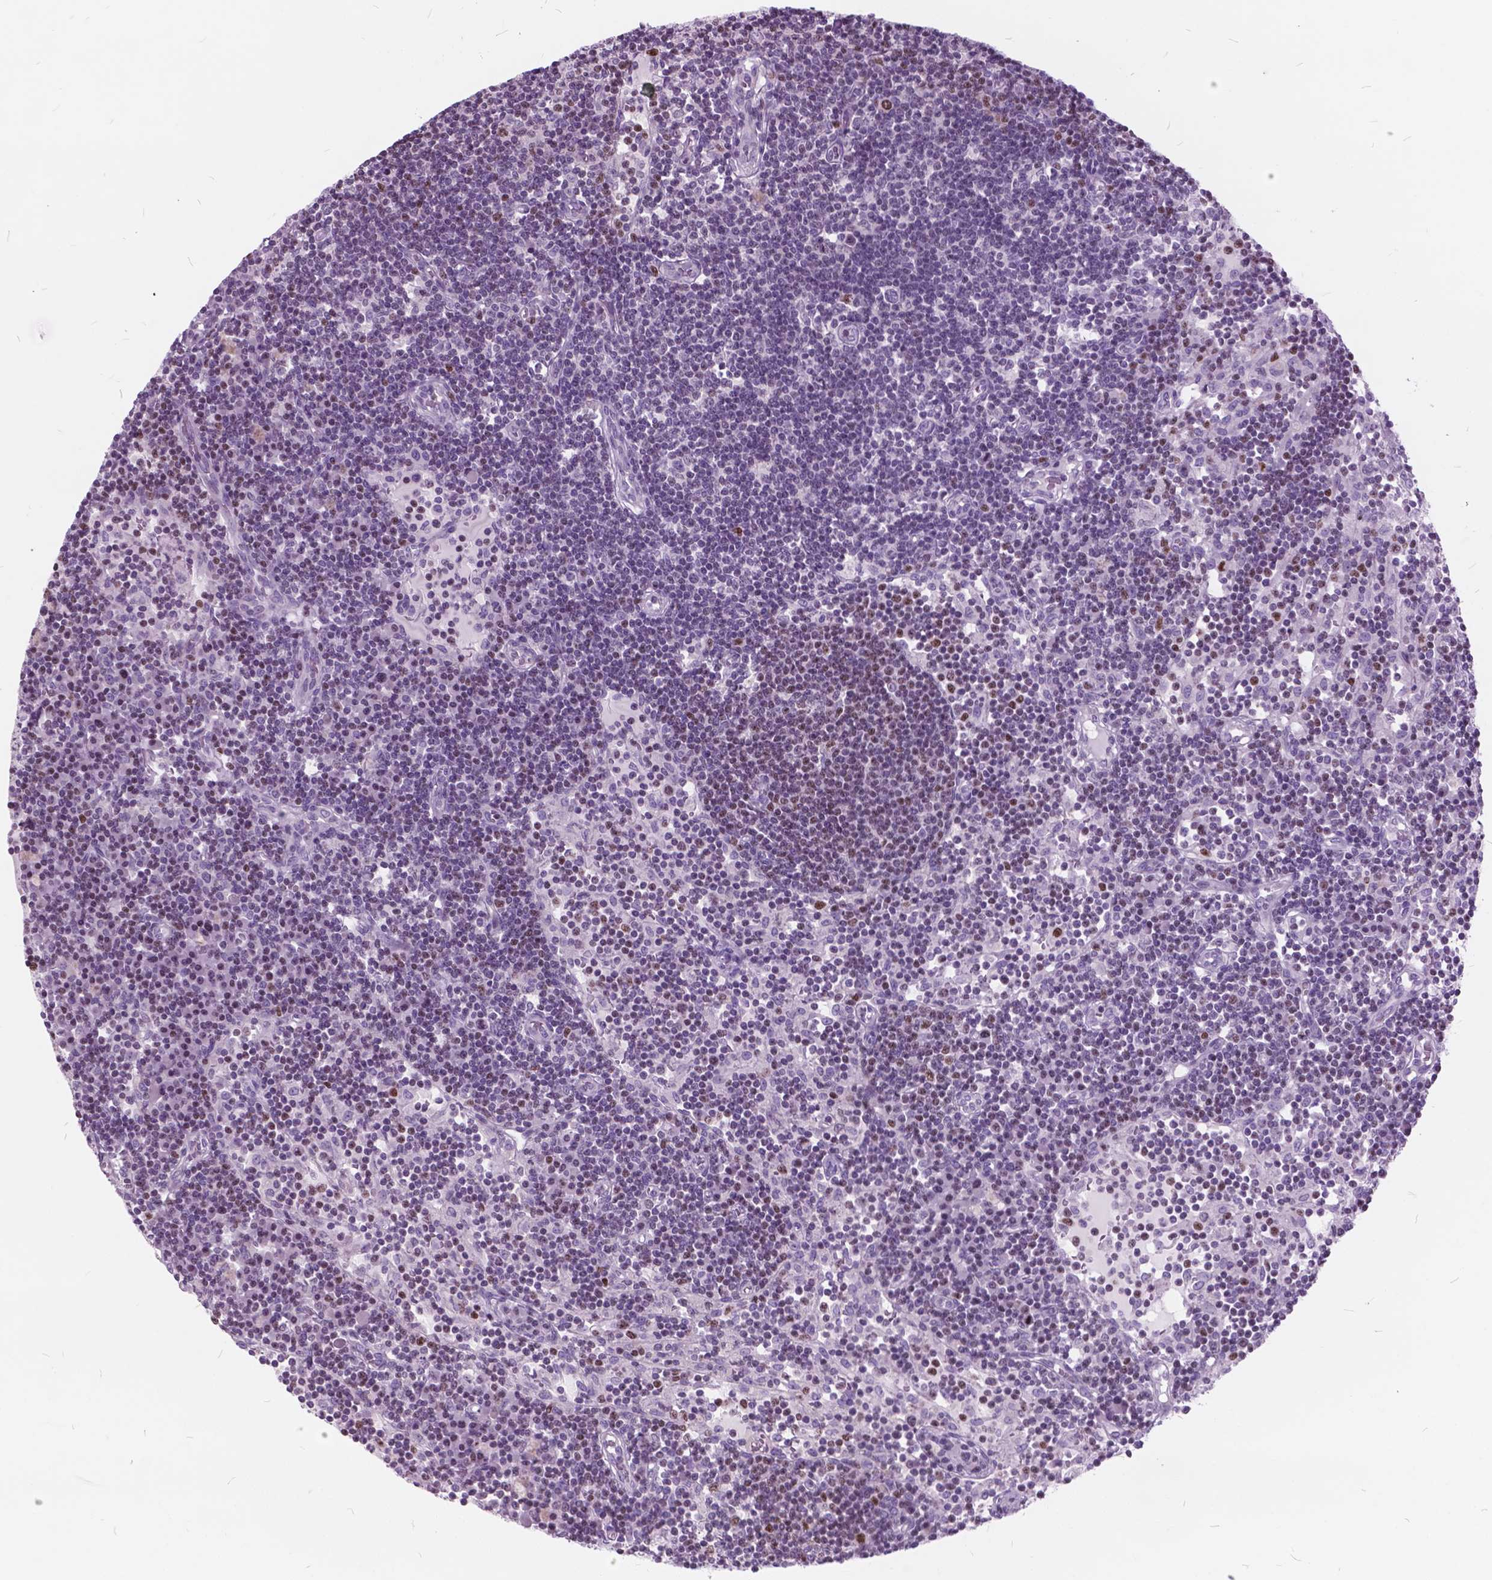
{"staining": {"intensity": "moderate", "quantity": "25%-75%", "location": "nuclear"}, "tissue": "lymph node", "cell_type": "Germinal center cells", "image_type": "normal", "snomed": [{"axis": "morphology", "description": "Normal tissue, NOS"}, {"axis": "topography", "description": "Lymph node"}], "caption": "Protein expression analysis of unremarkable human lymph node reveals moderate nuclear positivity in approximately 25%-75% of germinal center cells. (brown staining indicates protein expression, while blue staining denotes nuclei).", "gene": "SP140", "patient": {"sex": "female", "age": 72}}